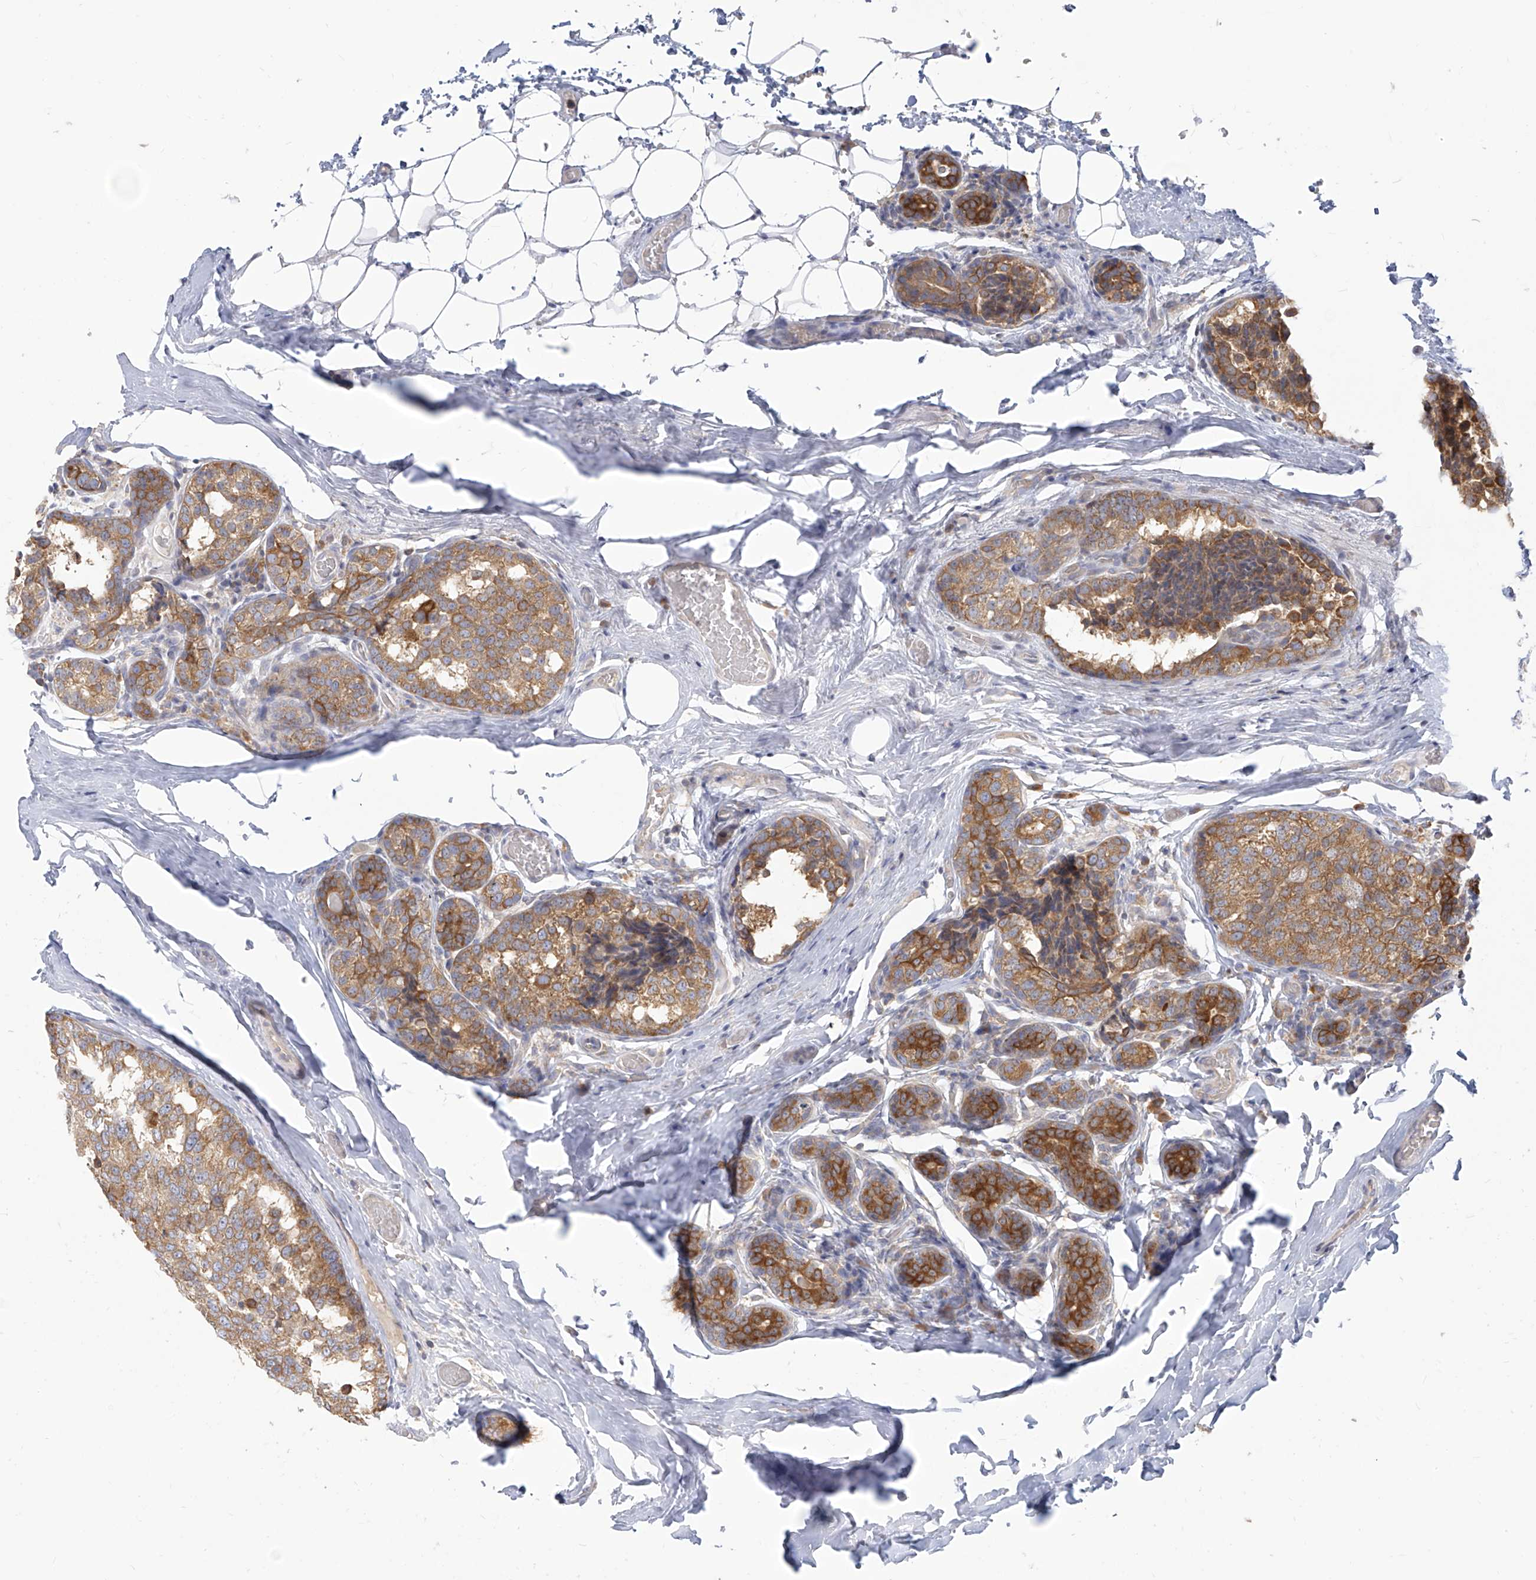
{"staining": {"intensity": "moderate", "quantity": ">75%", "location": "cytoplasmic/membranous"}, "tissue": "breast cancer", "cell_type": "Tumor cells", "image_type": "cancer", "snomed": [{"axis": "morphology", "description": "Normal tissue, NOS"}, {"axis": "morphology", "description": "Duct carcinoma"}, {"axis": "topography", "description": "Breast"}], "caption": "Immunohistochemical staining of human breast cancer reveals medium levels of moderate cytoplasmic/membranous positivity in approximately >75% of tumor cells. The protein is stained brown, and the nuclei are stained in blue (DAB IHC with brightfield microscopy, high magnification).", "gene": "FAM83B", "patient": {"sex": "female", "age": 43}}